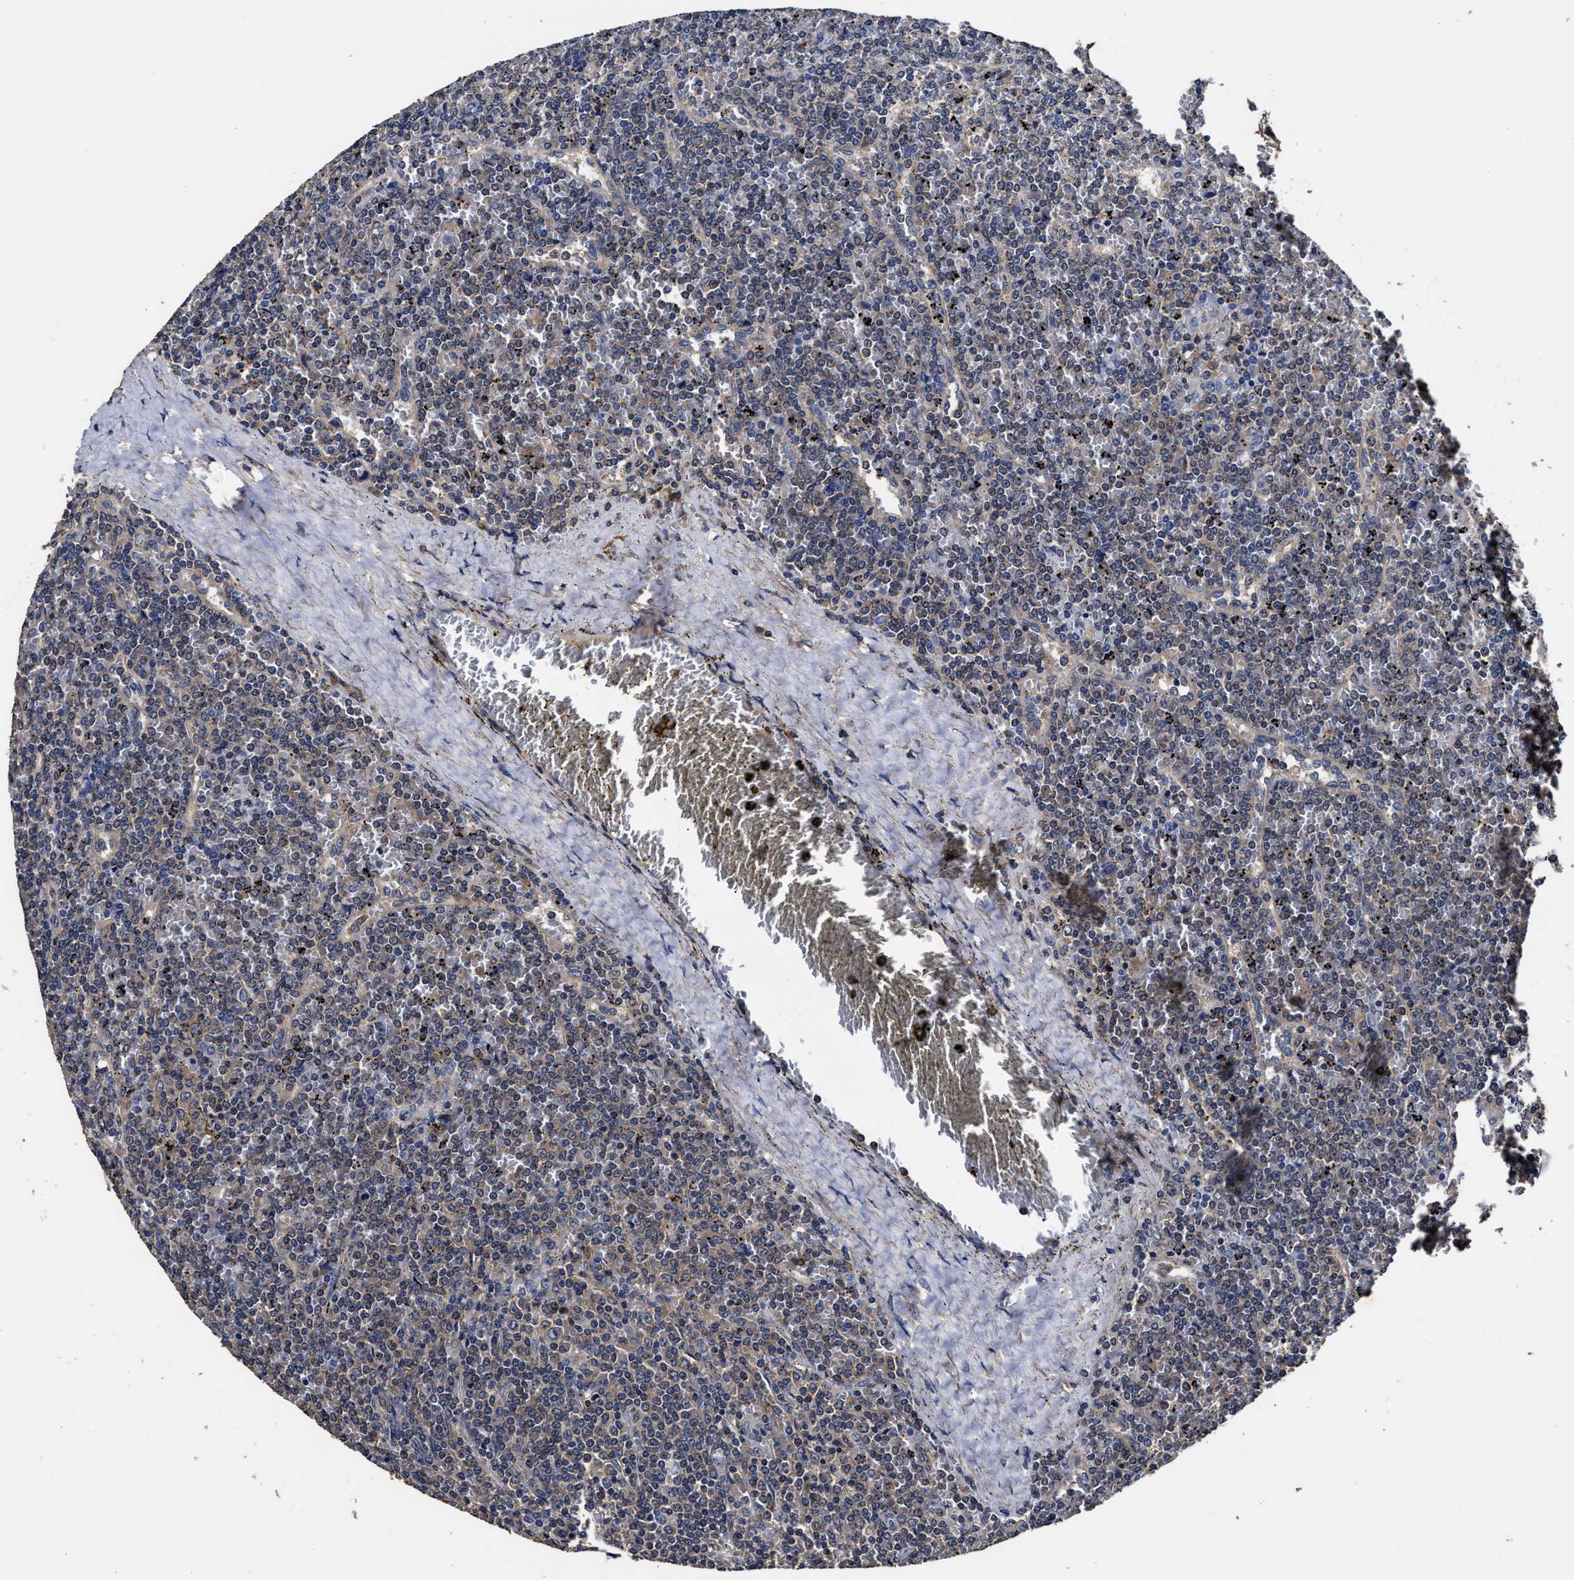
{"staining": {"intensity": "negative", "quantity": "none", "location": "none"}, "tissue": "lymphoma", "cell_type": "Tumor cells", "image_type": "cancer", "snomed": [{"axis": "morphology", "description": "Malignant lymphoma, non-Hodgkin's type, Low grade"}, {"axis": "topography", "description": "Spleen"}], "caption": "Tumor cells are negative for protein expression in human low-grade malignant lymphoma, non-Hodgkin's type. (Immunohistochemistry (ihc), brightfield microscopy, high magnification).", "gene": "AVEN", "patient": {"sex": "female", "age": 19}}